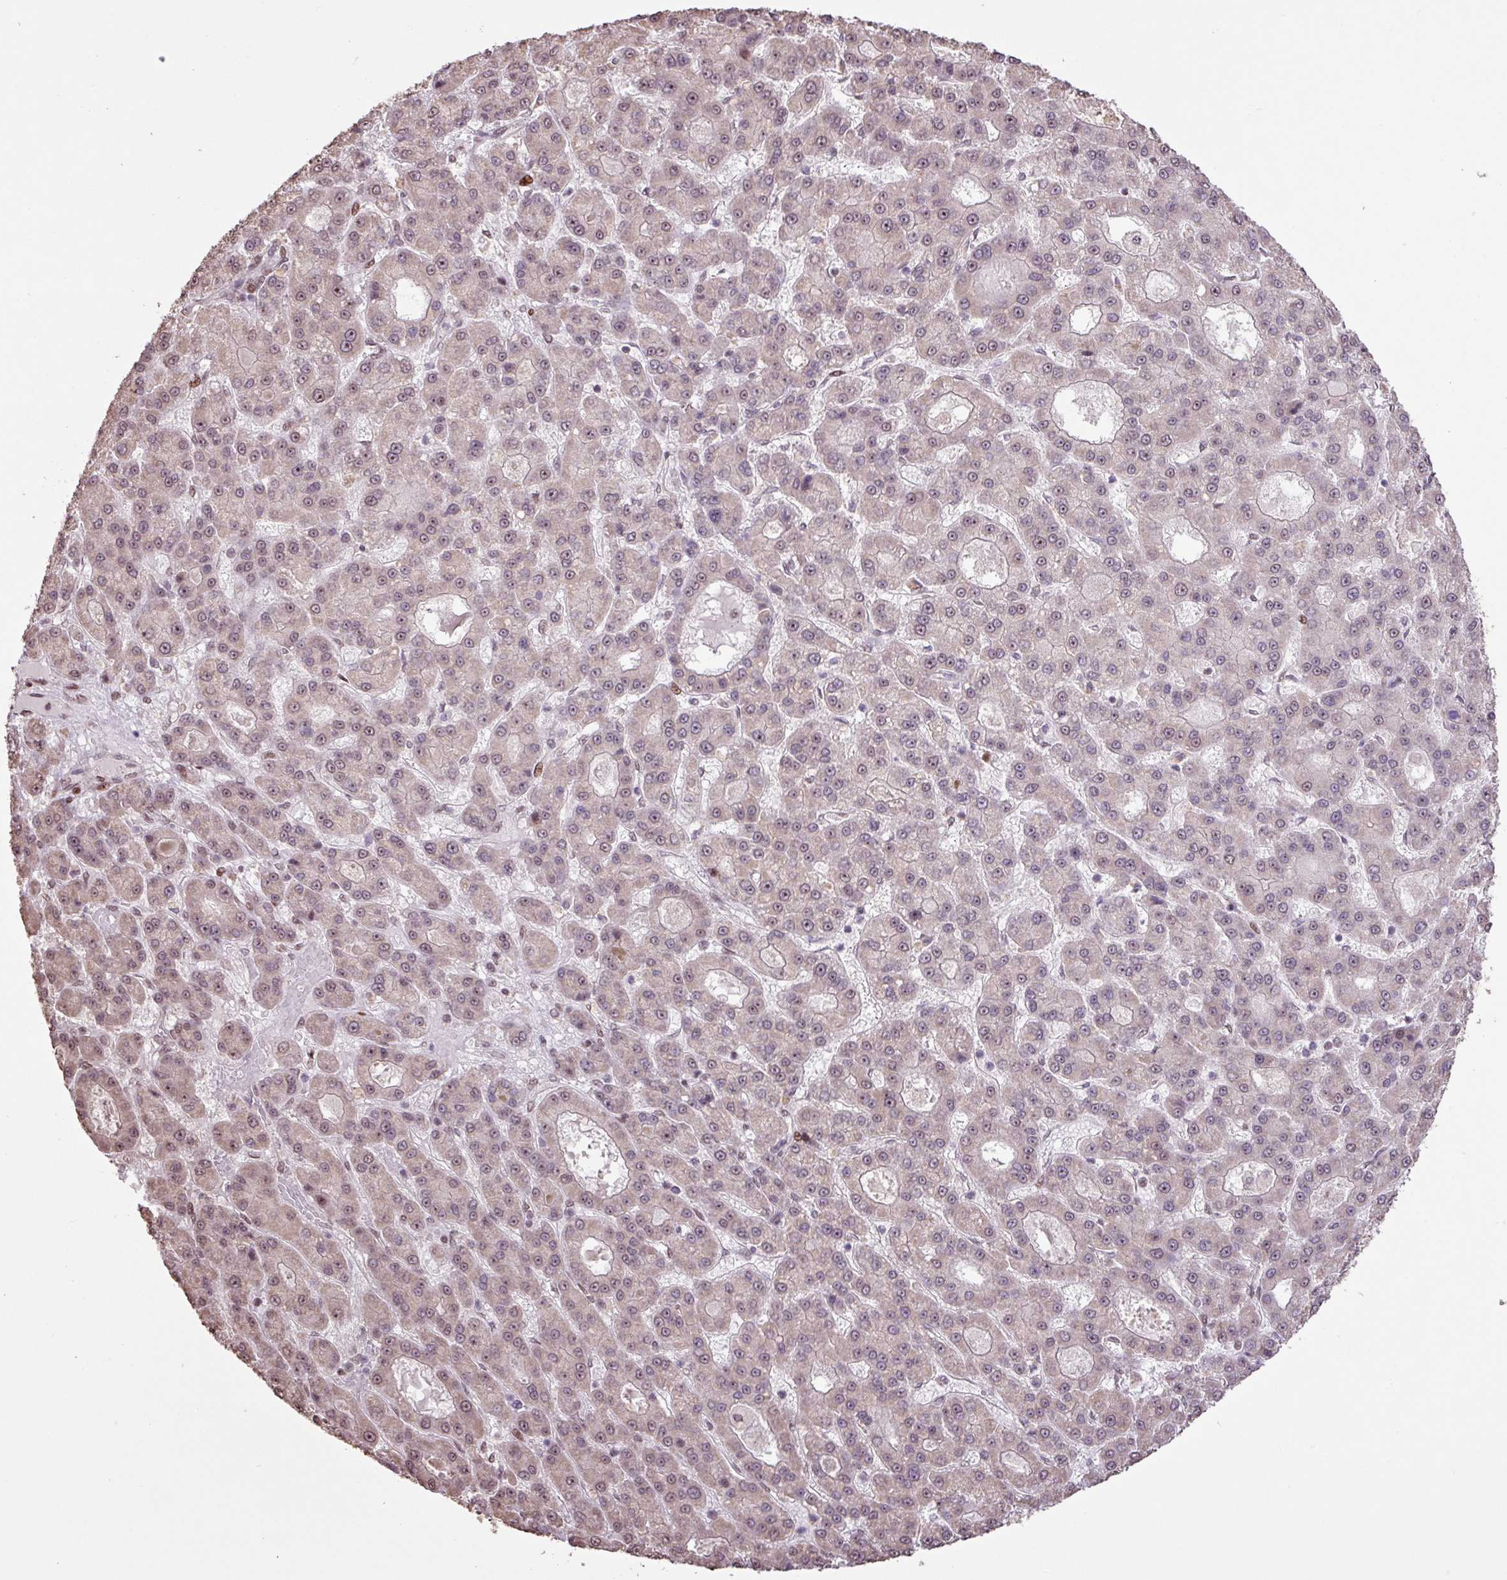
{"staining": {"intensity": "weak", "quantity": "25%-75%", "location": "cytoplasmic/membranous"}, "tissue": "liver cancer", "cell_type": "Tumor cells", "image_type": "cancer", "snomed": [{"axis": "morphology", "description": "Carcinoma, Hepatocellular, NOS"}, {"axis": "topography", "description": "Liver"}], "caption": "Liver hepatocellular carcinoma stained with a brown dye demonstrates weak cytoplasmic/membranous positive staining in about 25%-75% of tumor cells.", "gene": "ZNF709", "patient": {"sex": "male", "age": 70}}